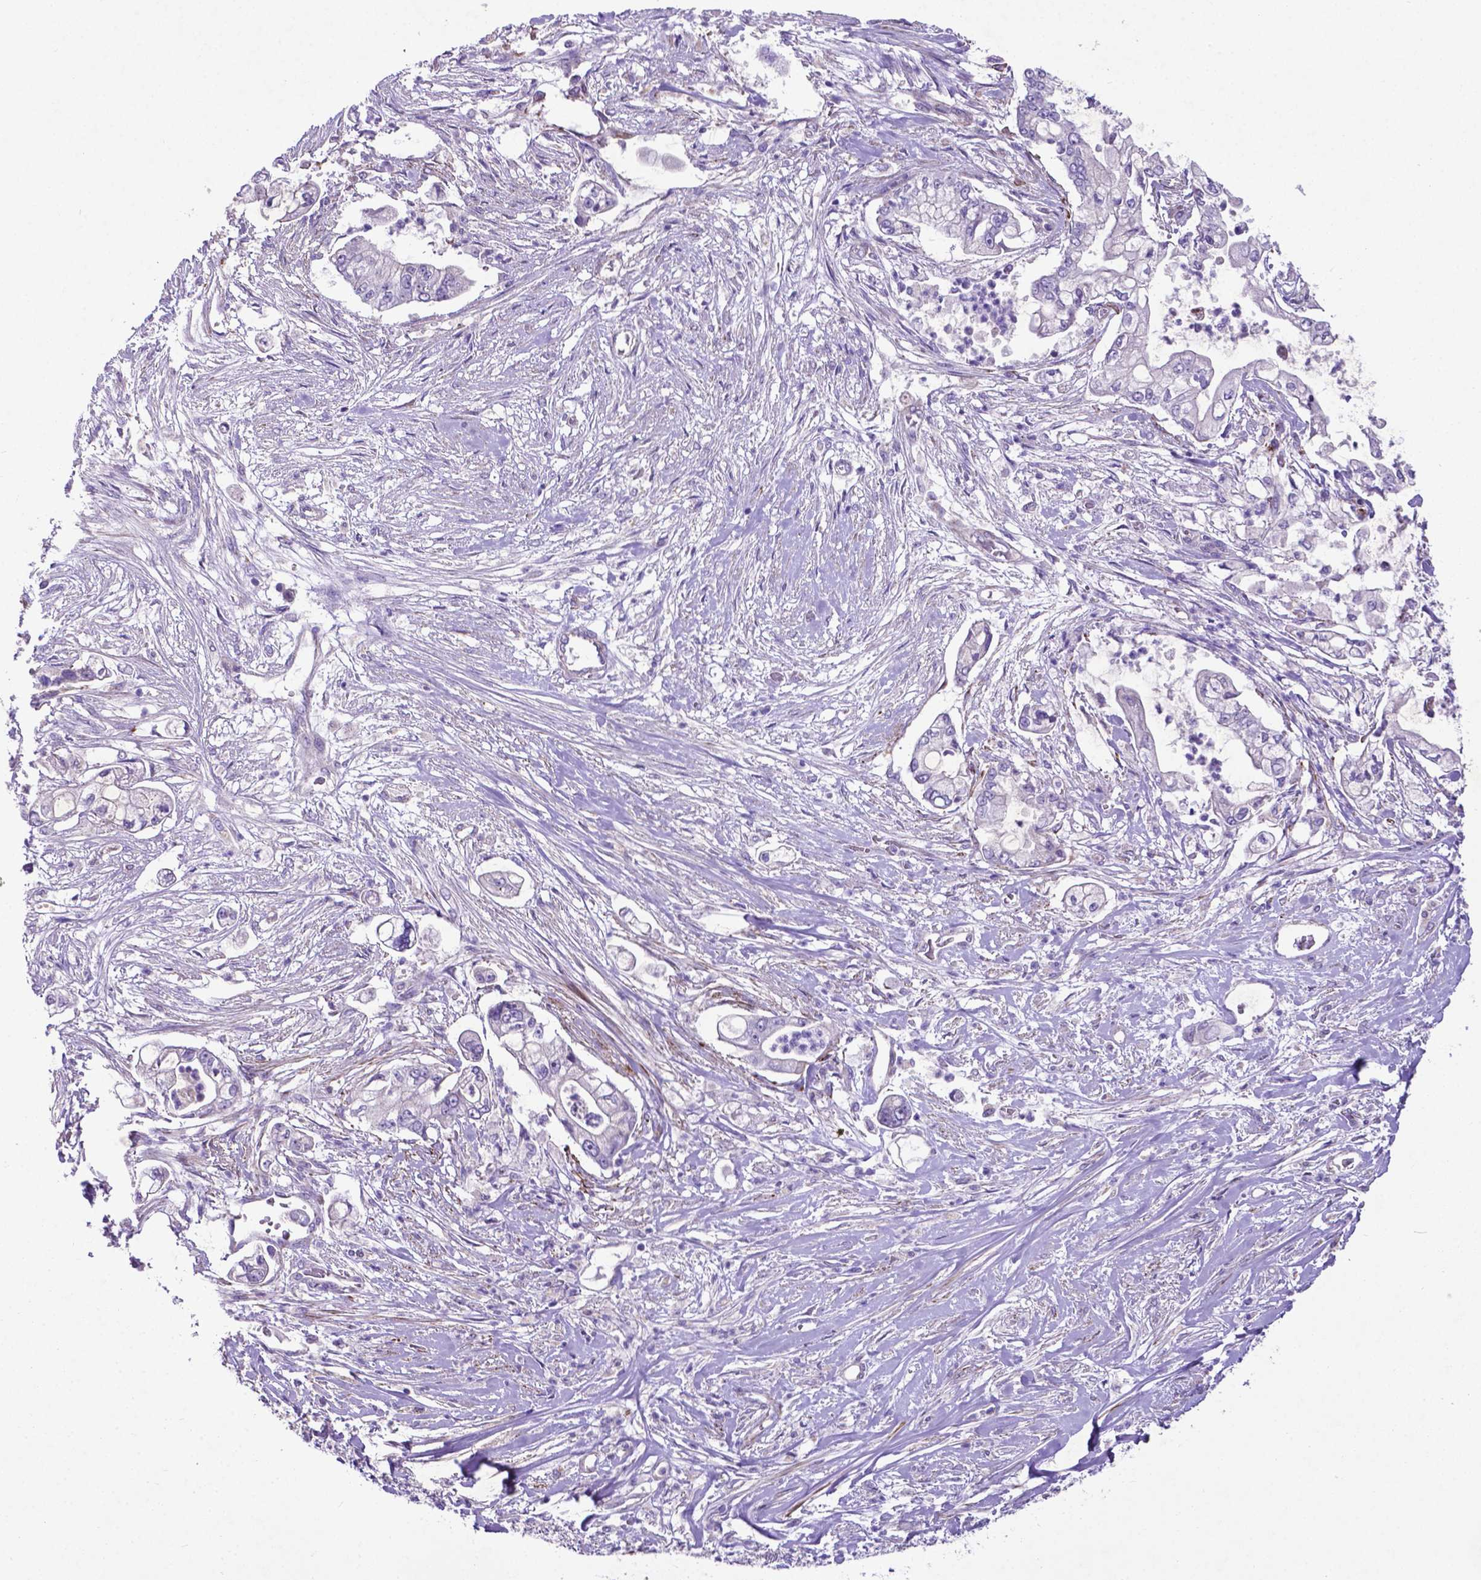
{"staining": {"intensity": "negative", "quantity": "none", "location": "none"}, "tissue": "pancreatic cancer", "cell_type": "Tumor cells", "image_type": "cancer", "snomed": [{"axis": "morphology", "description": "Adenocarcinoma, NOS"}, {"axis": "topography", "description": "Pancreas"}], "caption": "Tumor cells show no significant protein expression in pancreatic cancer (adenocarcinoma).", "gene": "PFKFB4", "patient": {"sex": "female", "age": 69}}